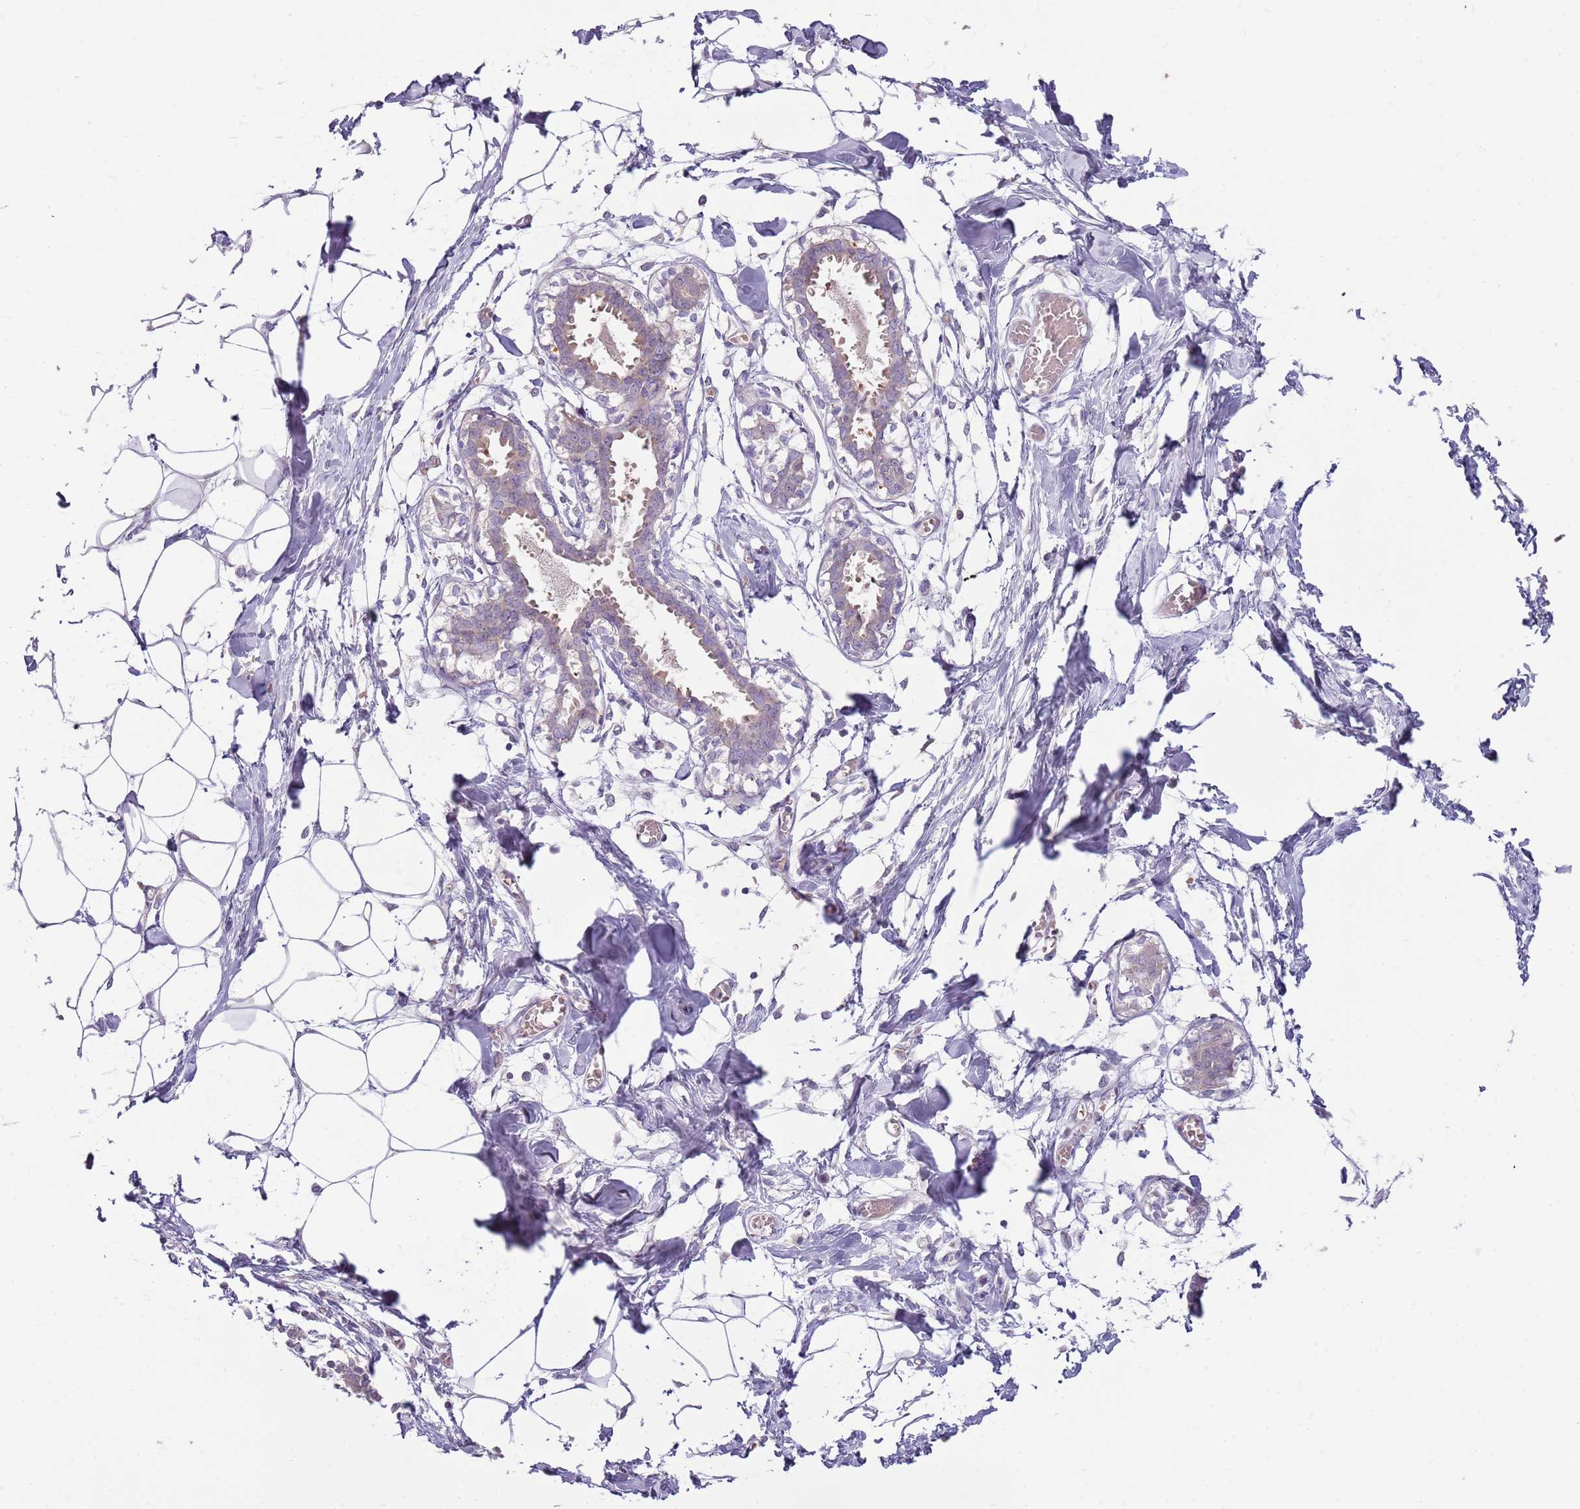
{"staining": {"intensity": "negative", "quantity": "none", "location": "none"}, "tissue": "breast", "cell_type": "Adipocytes", "image_type": "normal", "snomed": [{"axis": "morphology", "description": "Normal tissue, NOS"}, {"axis": "topography", "description": "Breast"}], "caption": "A photomicrograph of breast stained for a protein displays no brown staining in adipocytes.", "gene": "ARHGAP5", "patient": {"sex": "female", "age": 27}}